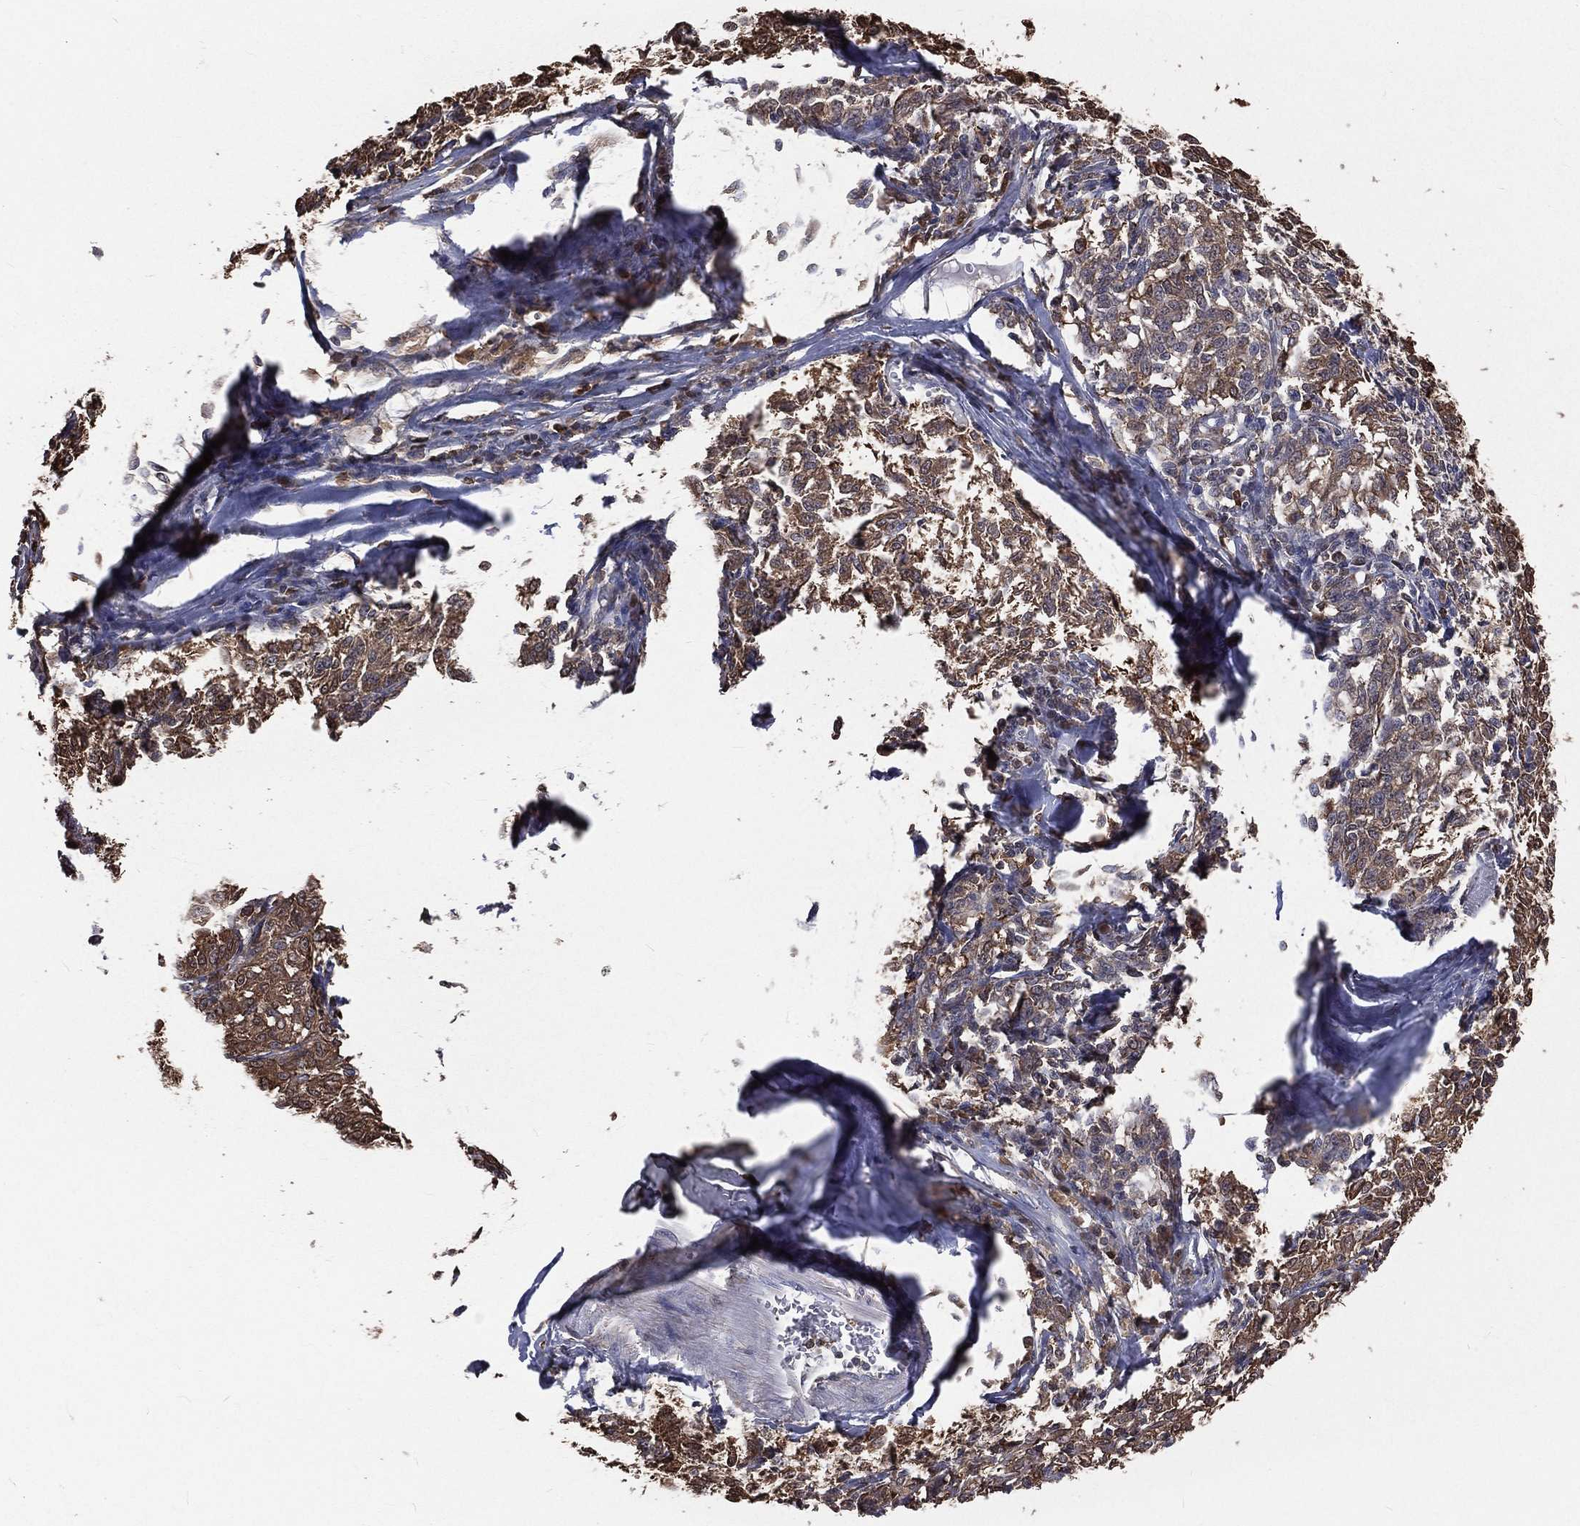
{"staining": {"intensity": "moderate", "quantity": ">75%", "location": "cytoplasmic/membranous"}, "tissue": "melanoma", "cell_type": "Tumor cells", "image_type": "cancer", "snomed": [{"axis": "morphology", "description": "Malignant melanoma, NOS"}, {"axis": "topography", "description": "Skin"}], "caption": "Immunohistochemical staining of melanoma displays moderate cytoplasmic/membranous protein staining in approximately >75% of tumor cells.", "gene": "TBC1D2", "patient": {"sex": "female", "age": 72}}